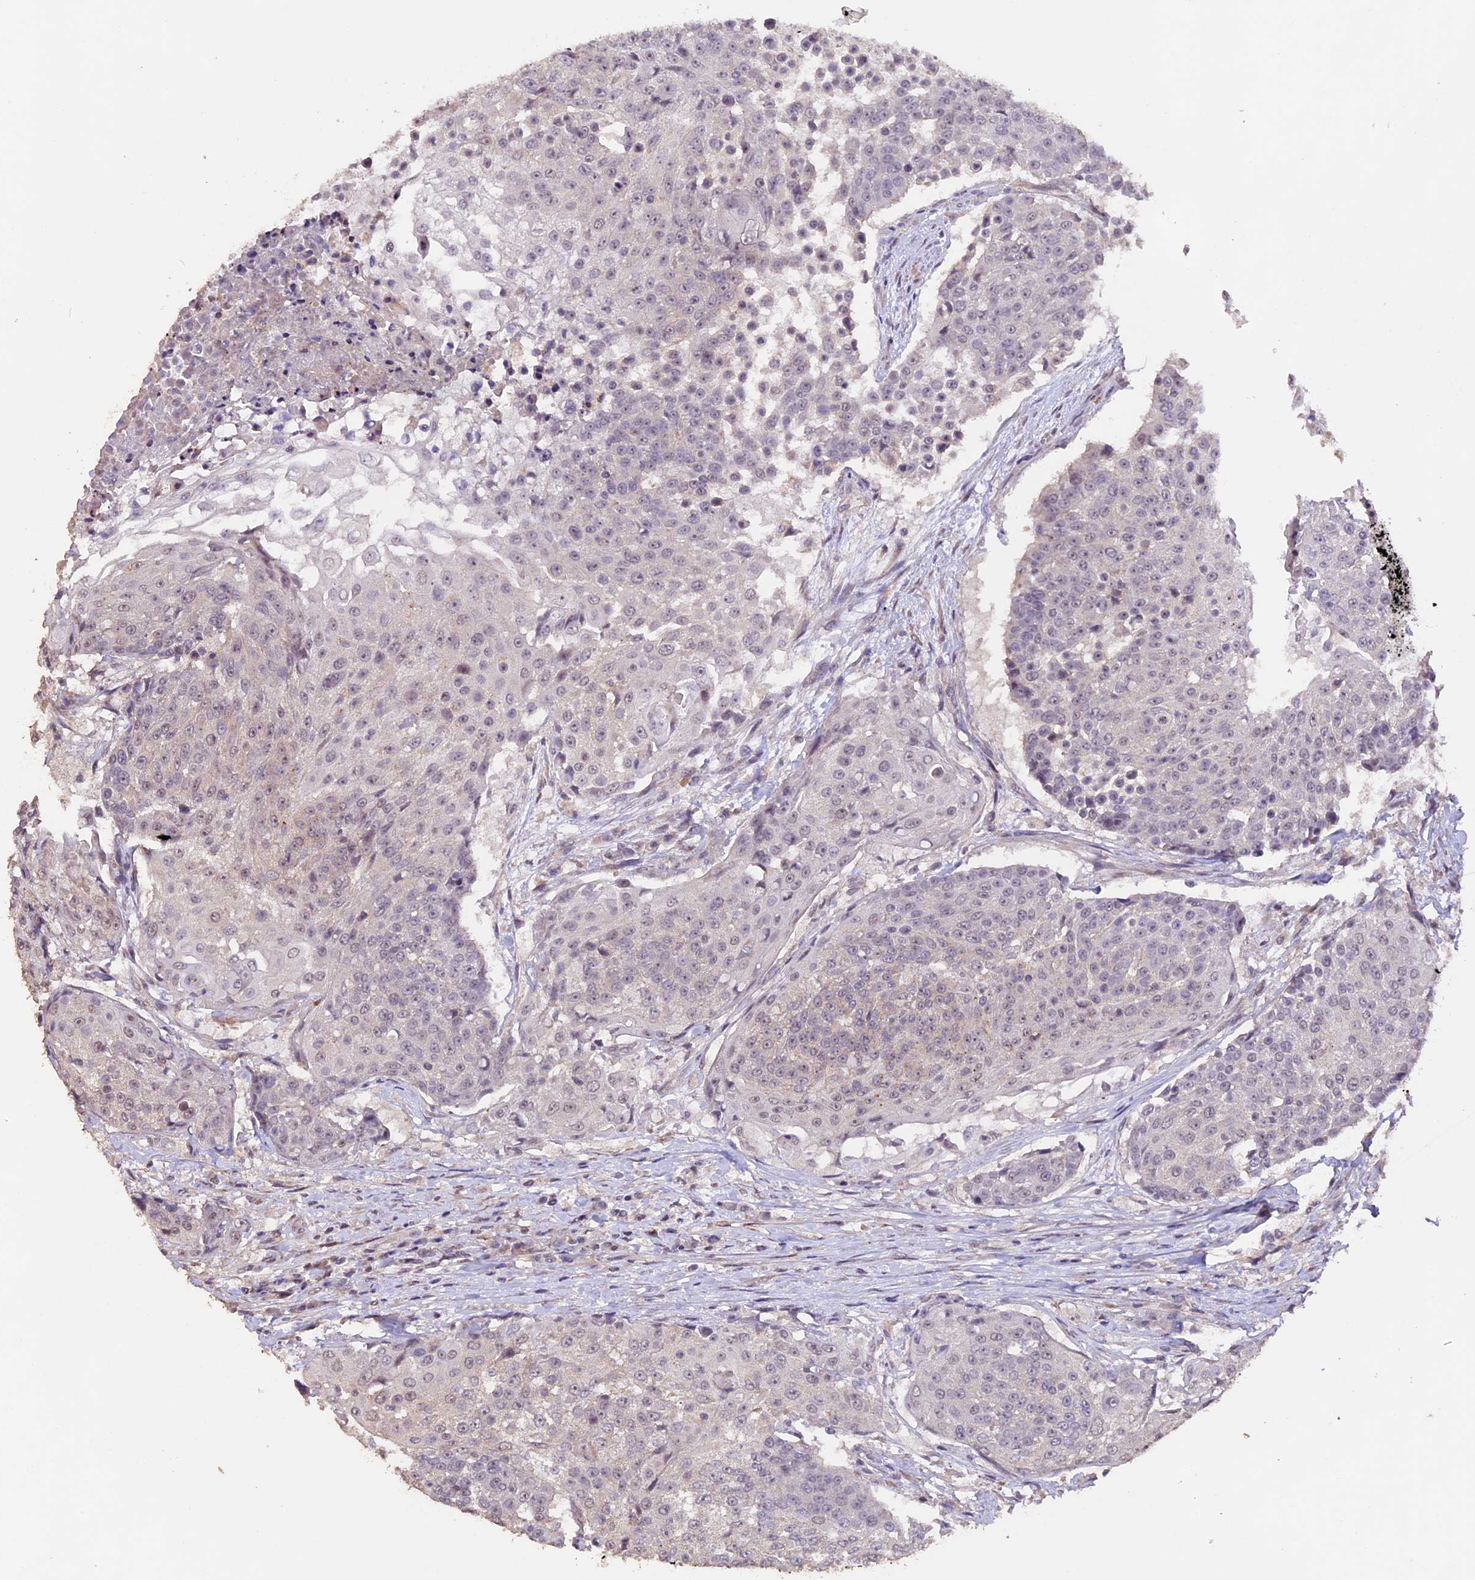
{"staining": {"intensity": "negative", "quantity": "none", "location": "none"}, "tissue": "urothelial cancer", "cell_type": "Tumor cells", "image_type": "cancer", "snomed": [{"axis": "morphology", "description": "Urothelial carcinoma, High grade"}, {"axis": "topography", "description": "Urinary bladder"}], "caption": "Immunohistochemistry (IHC) micrograph of neoplastic tissue: urothelial cancer stained with DAB shows no significant protein staining in tumor cells.", "gene": "GNB5", "patient": {"sex": "female", "age": 63}}